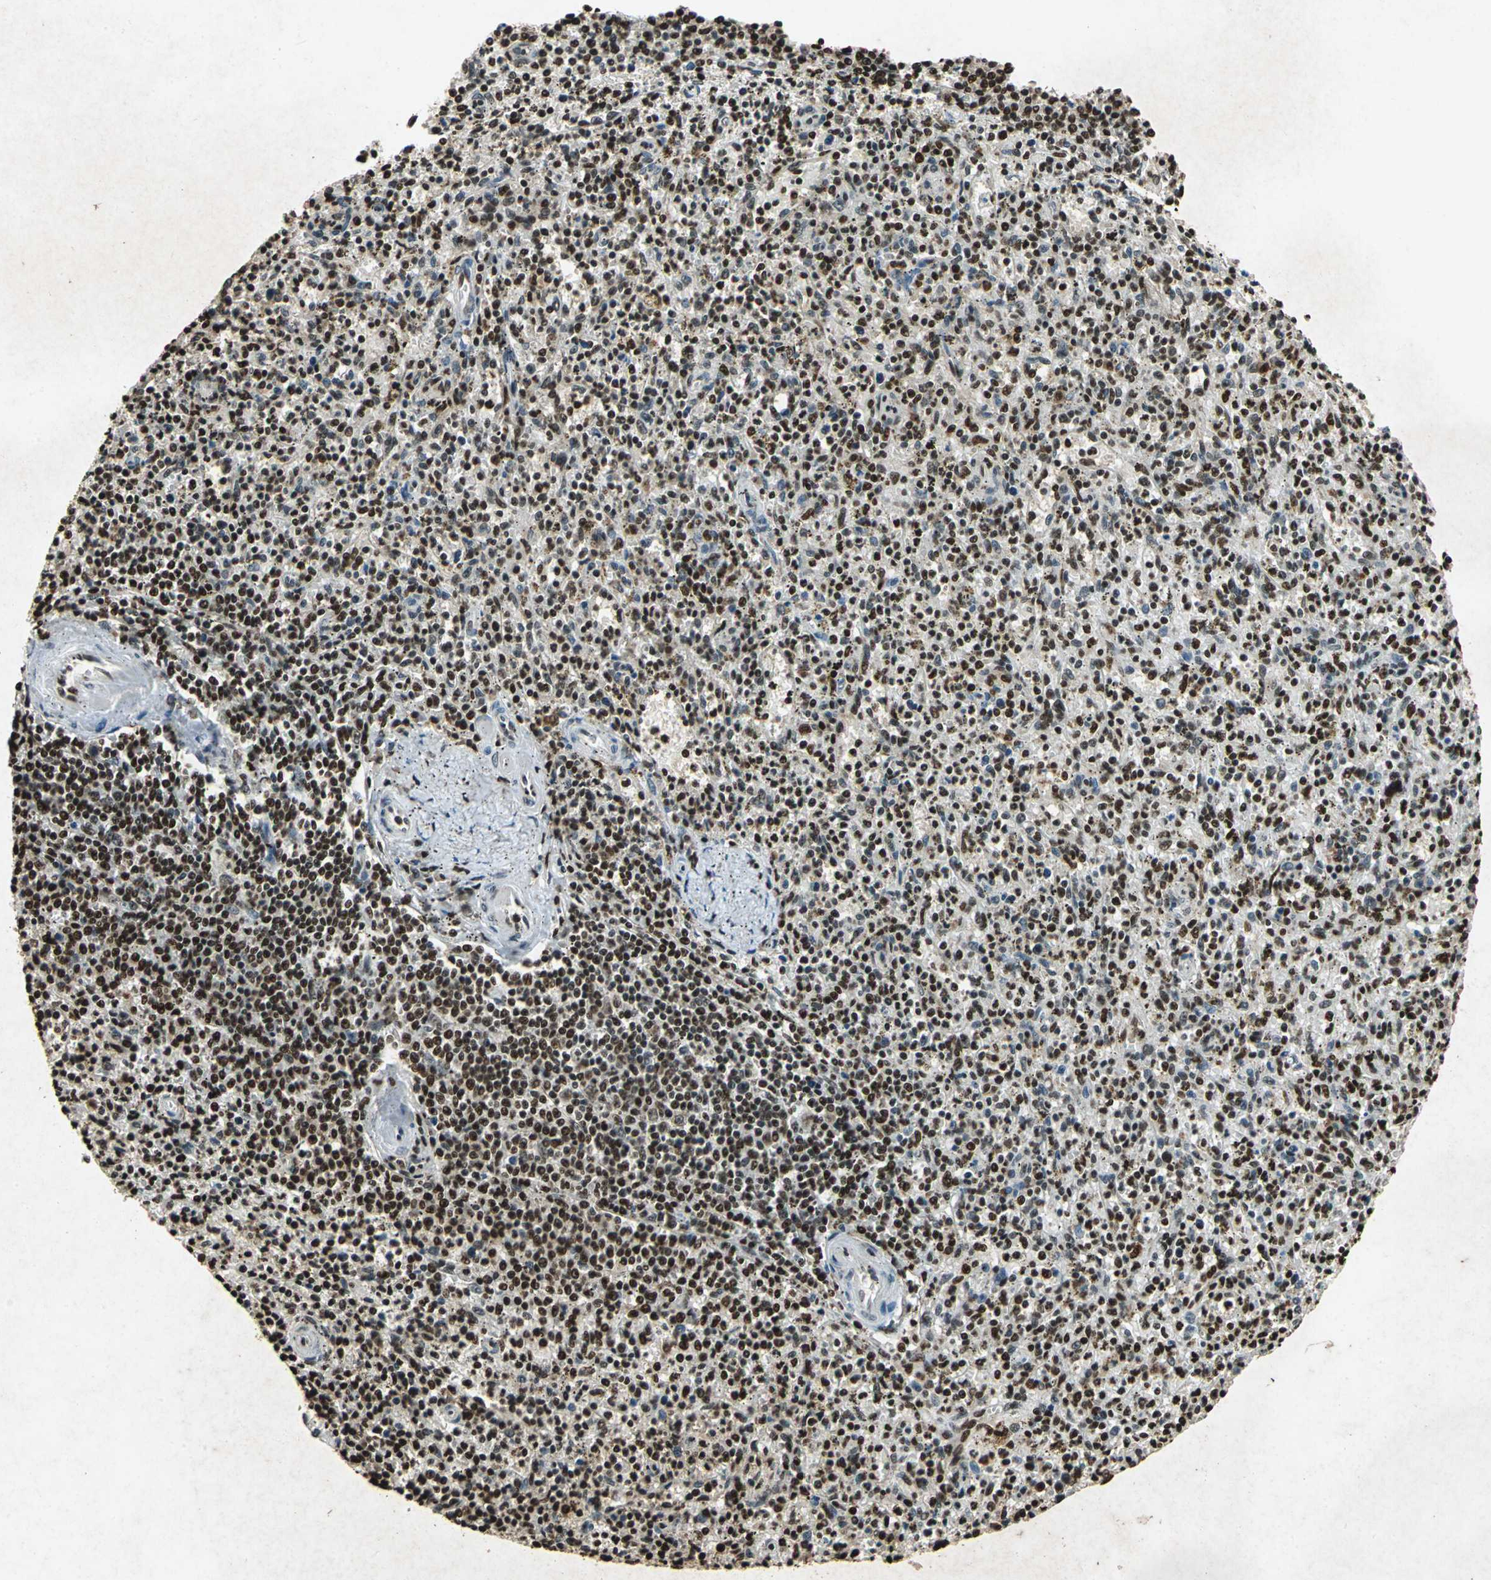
{"staining": {"intensity": "strong", "quantity": ">75%", "location": "nuclear"}, "tissue": "spleen", "cell_type": "Cells in red pulp", "image_type": "normal", "snomed": [{"axis": "morphology", "description": "Normal tissue, NOS"}, {"axis": "topography", "description": "Spleen"}], "caption": "Human spleen stained with a brown dye displays strong nuclear positive positivity in about >75% of cells in red pulp.", "gene": "ANP32A", "patient": {"sex": "male", "age": 72}}